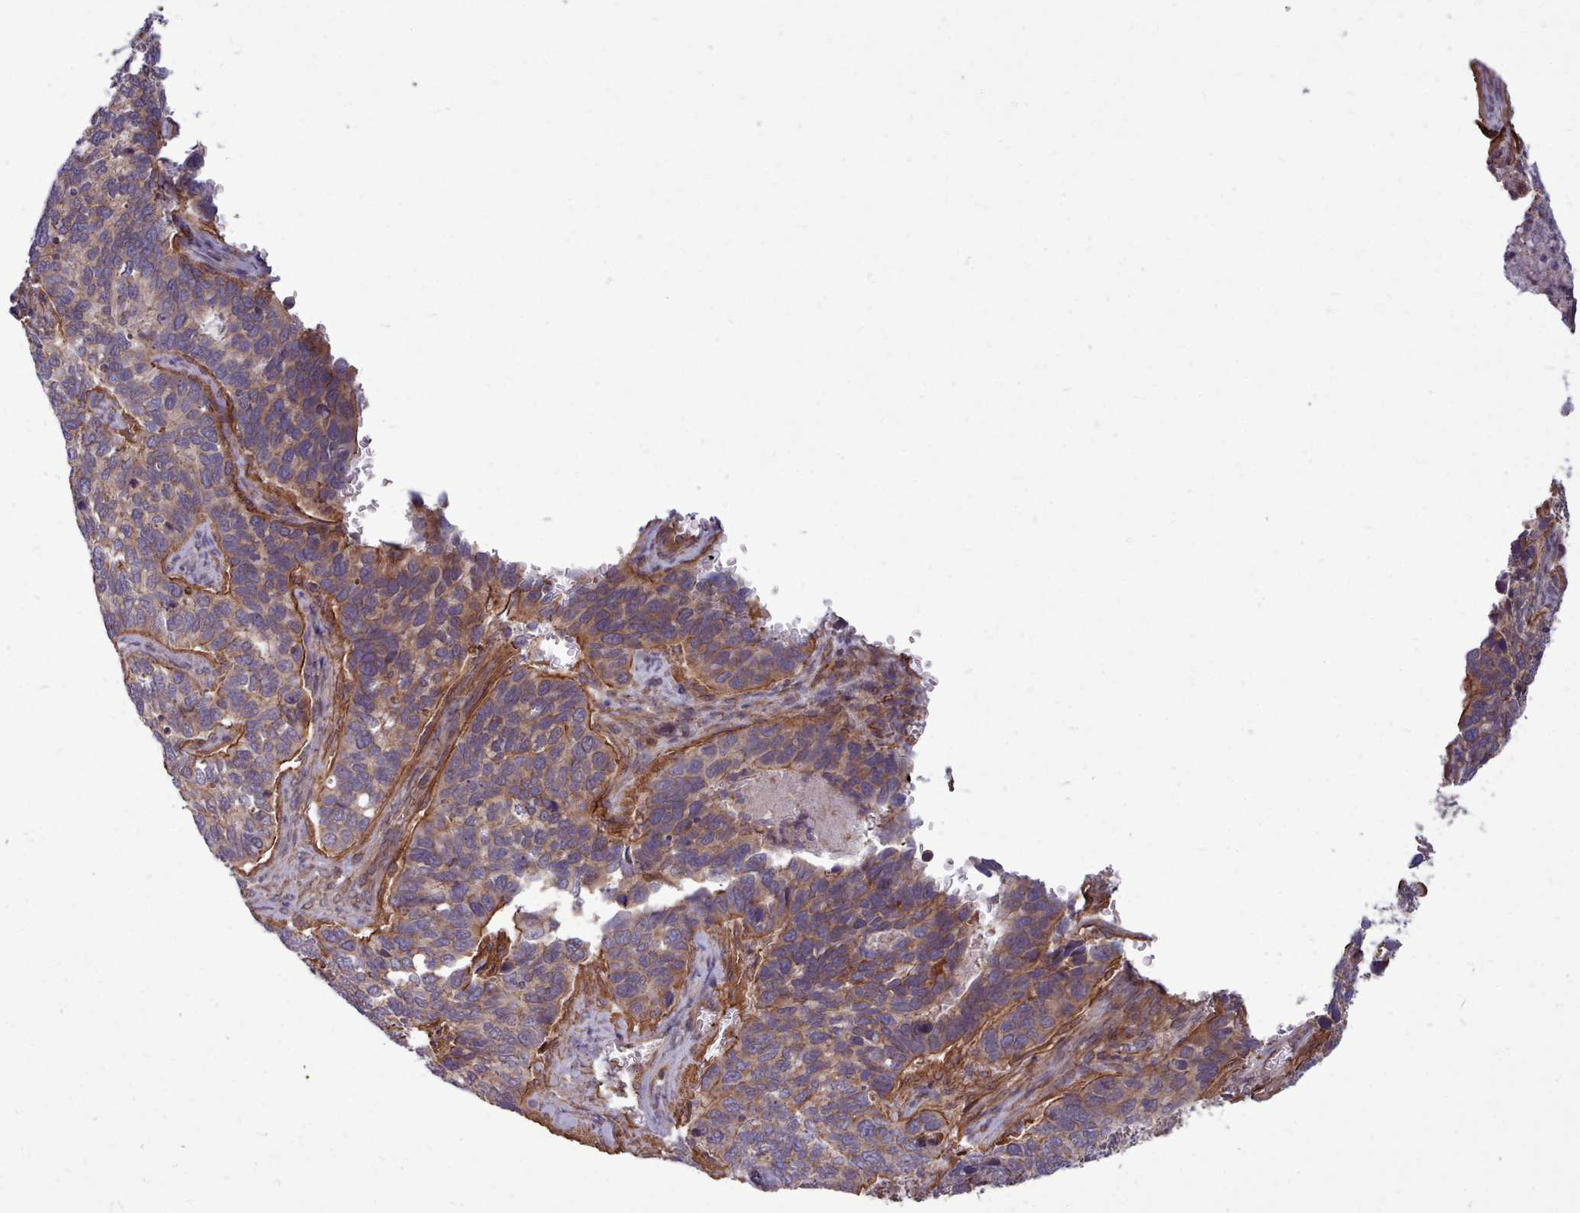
{"staining": {"intensity": "weak", "quantity": ">75%", "location": "cytoplasmic/membranous"}, "tissue": "cervical cancer", "cell_type": "Tumor cells", "image_type": "cancer", "snomed": [{"axis": "morphology", "description": "Squamous cell carcinoma, NOS"}, {"axis": "topography", "description": "Cervix"}], "caption": "Immunohistochemical staining of human cervical cancer (squamous cell carcinoma) demonstrates low levels of weak cytoplasmic/membranous protein positivity in approximately >75% of tumor cells.", "gene": "STUB1", "patient": {"sex": "female", "age": 38}}